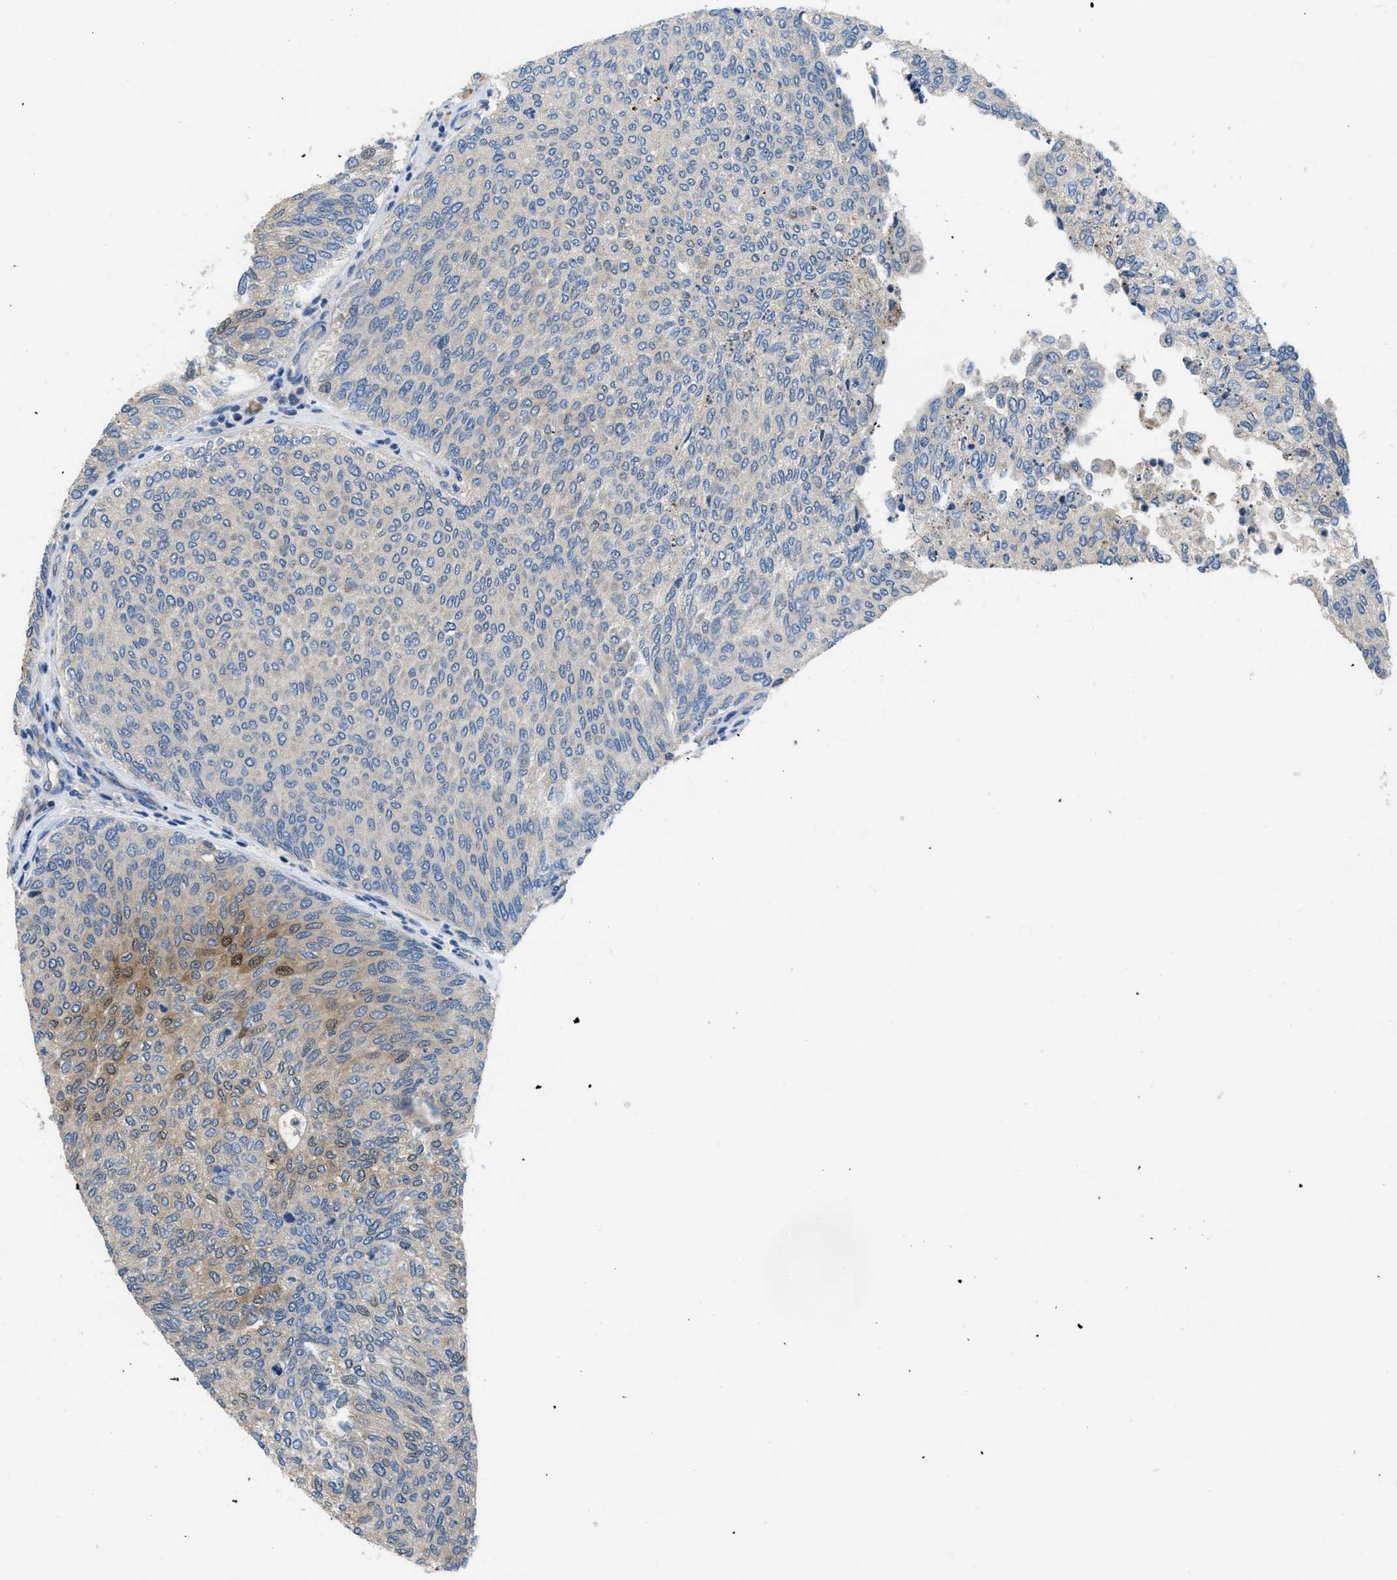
{"staining": {"intensity": "moderate", "quantity": "<25%", "location": "cytoplasmic/membranous,nuclear"}, "tissue": "urothelial cancer", "cell_type": "Tumor cells", "image_type": "cancer", "snomed": [{"axis": "morphology", "description": "Urothelial carcinoma, Low grade"}, {"axis": "topography", "description": "Urinary bladder"}], "caption": "Low-grade urothelial carcinoma tissue shows moderate cytoplasmic/membranous and nuclear staining in about <25% of tumor cells", "gene": "DGKE", "patient": {"sex": "female", "age": 79}}